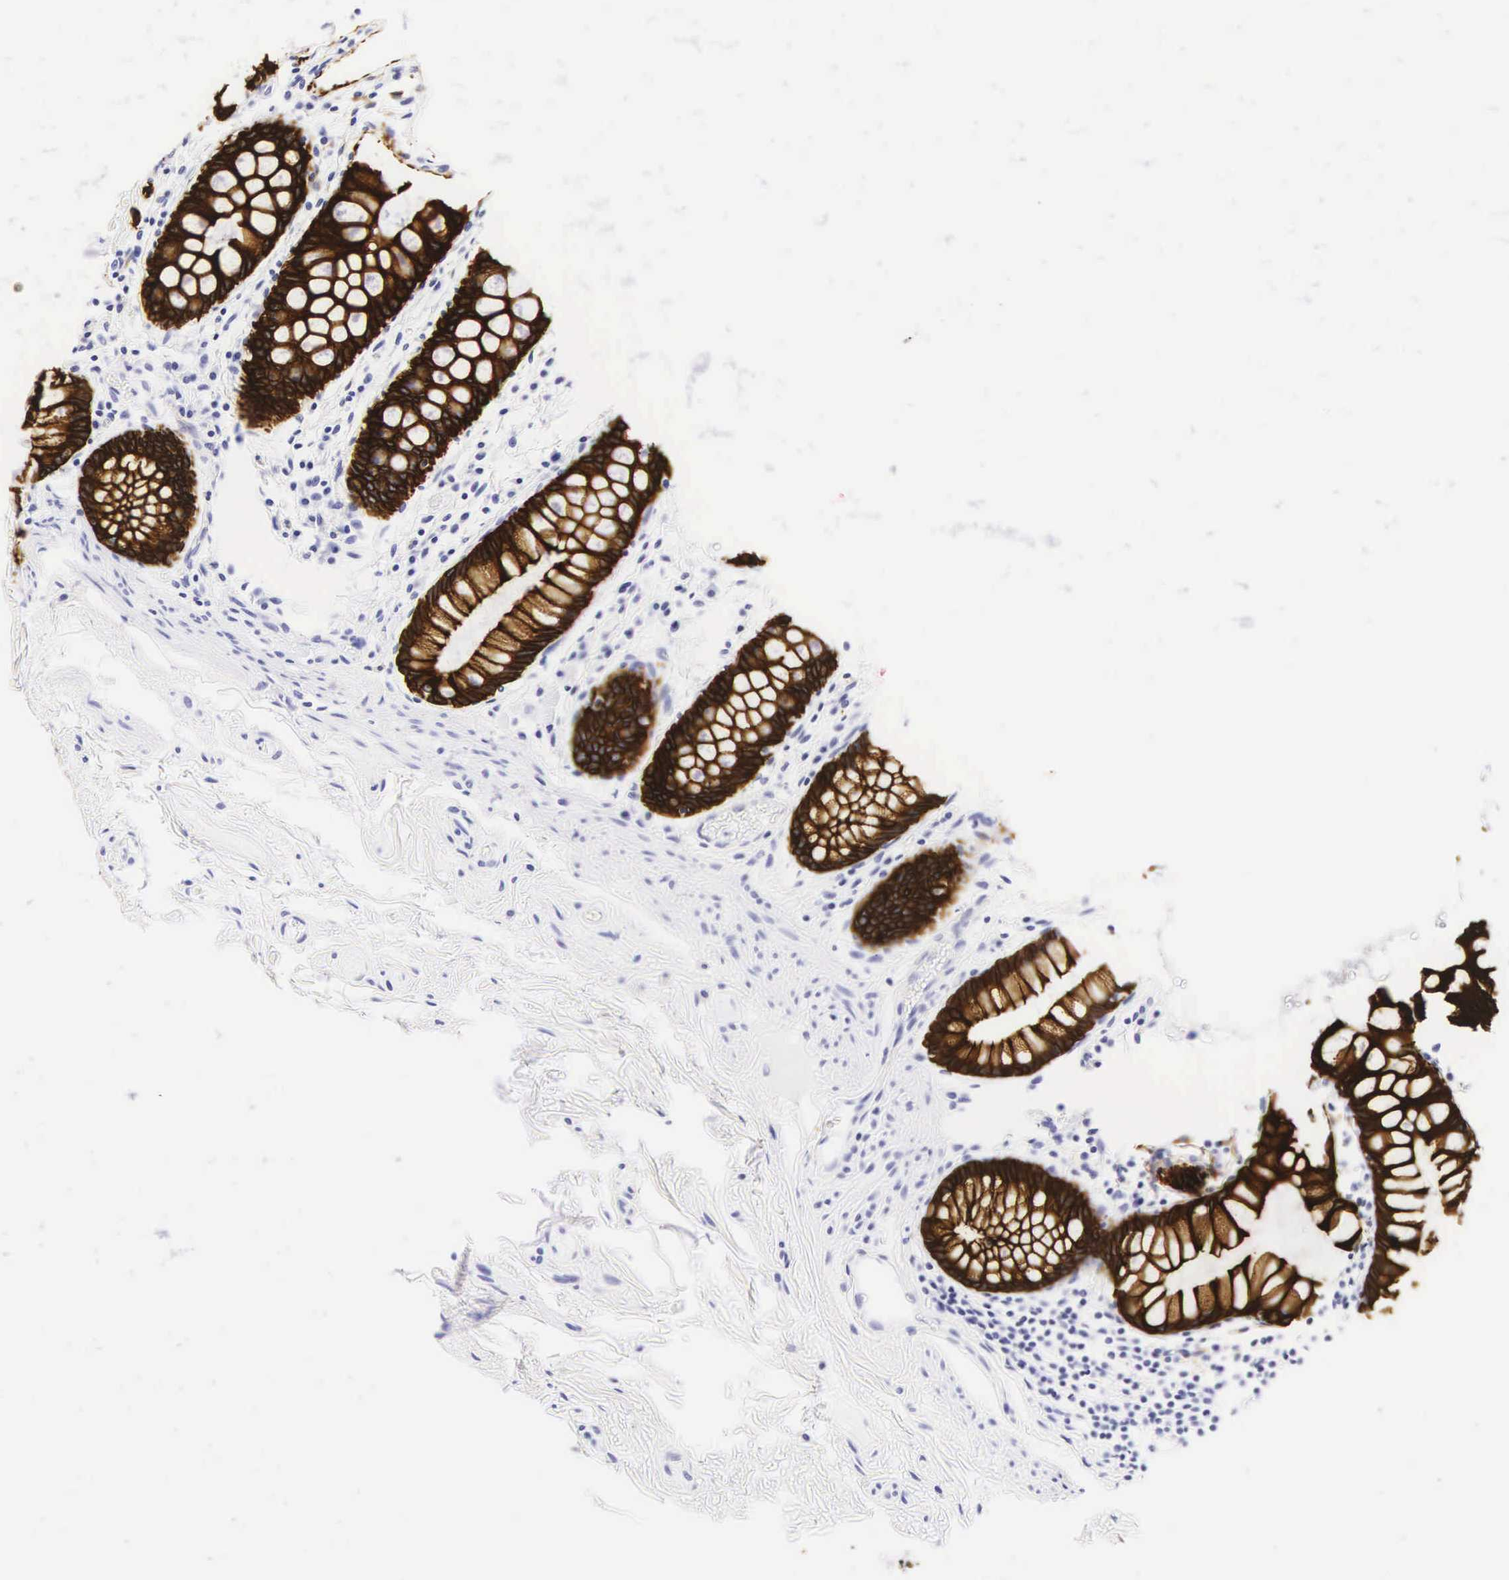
{"staining": {"intensity": "strong", "quantity": ">75%", "location": "cytoplasmic/membranous"}, "tissue": "rectum", "cell_type": "Glandular cells", "image_type": "normal", "snomed": [{"axis": "morphology", "description": "Normal tissue, NOS"}, {"axis": "topography", "description": "Rectum"}], "caption": "Immunohistochemistry (IHC) histopathology image of benign rectum stained for a protein (brown), which demonstrates high levels of strong cytoplasmic/membranous positivity in about >75% of glandular cells.", "gene": "KRT18", "patient": {"sex": "male", "age": 86}}